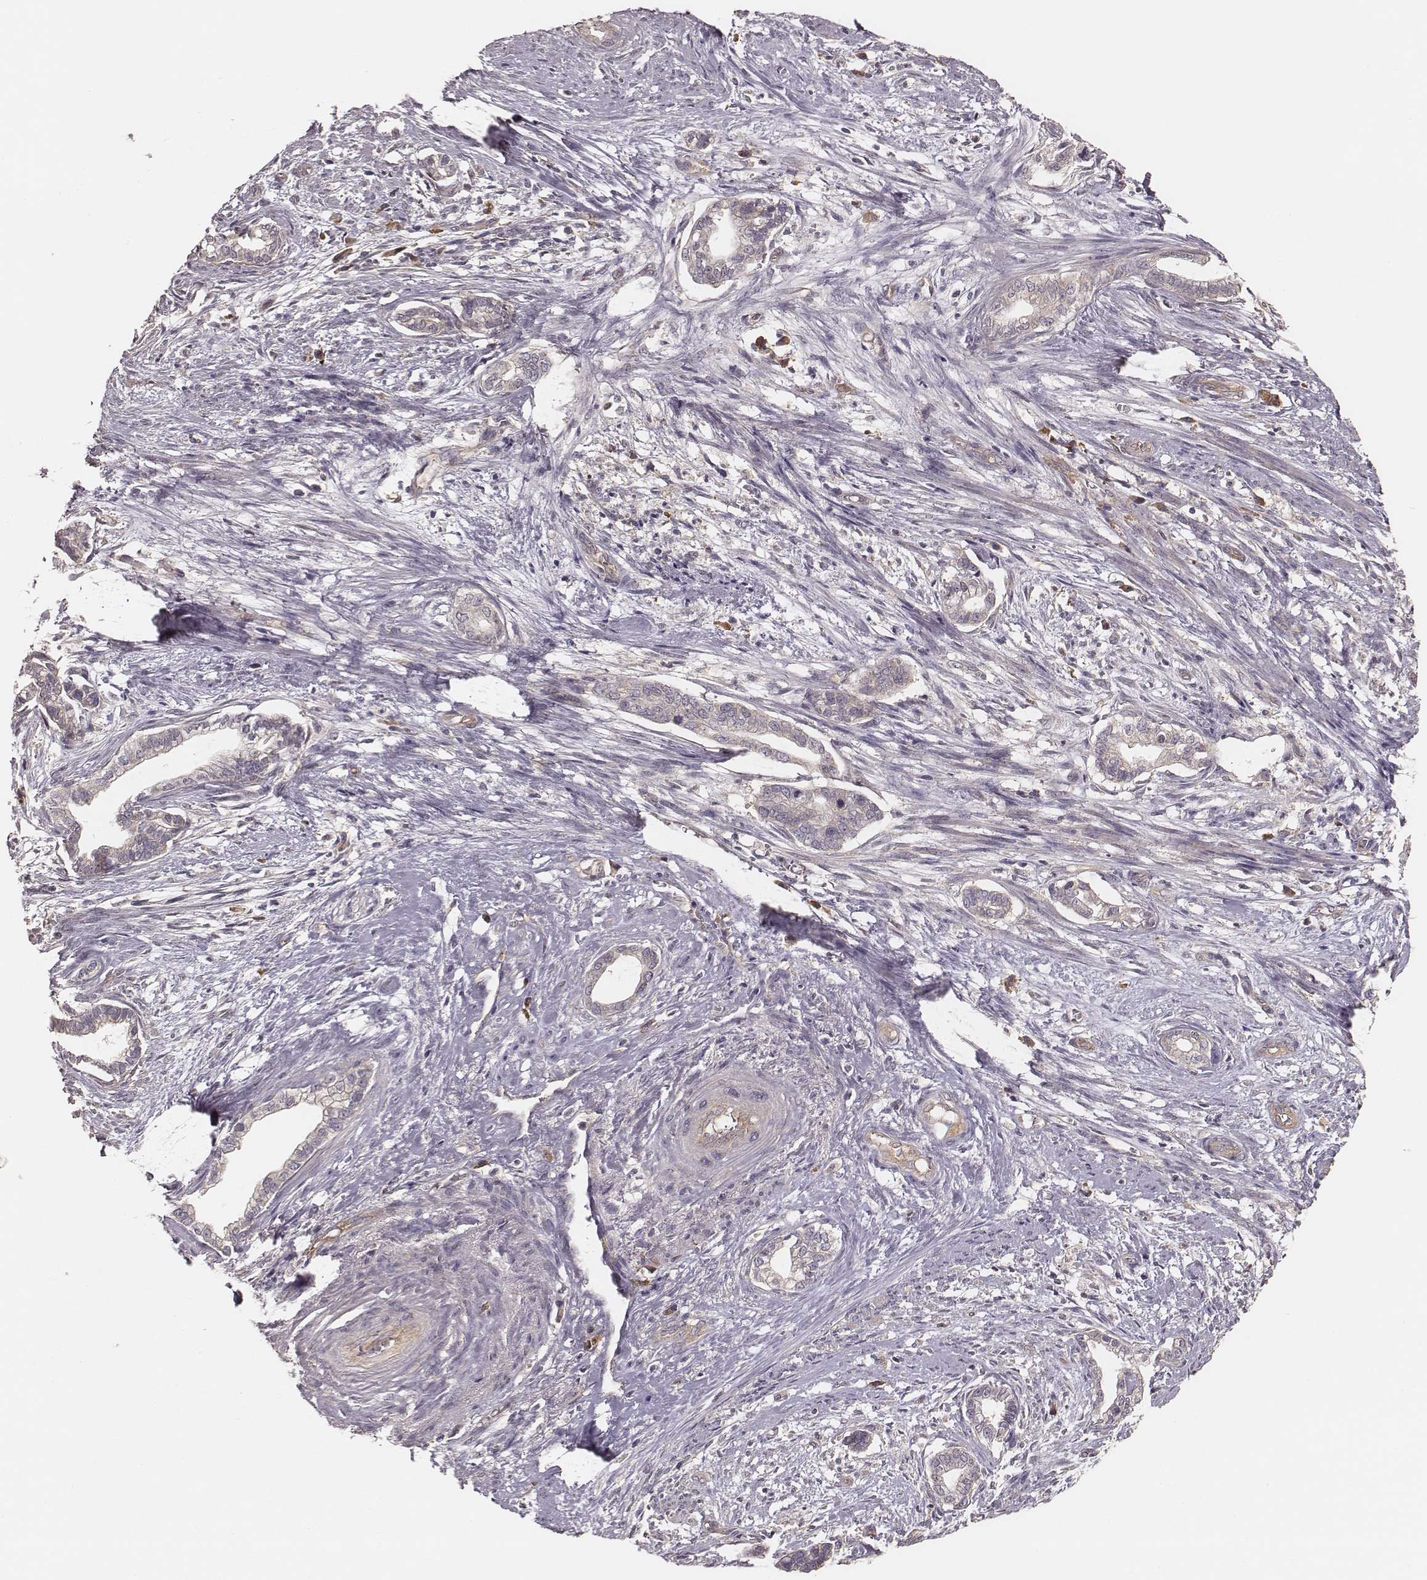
{"staining": {"intensity": "negative", "quantity": "none", "location": "none"}, "tissue": "cervical cancer", "cell_type": "Tumor cells", "image_type": "cancer", "snomed": [{"axis": "morphology", "description": "Adenocarcinoma, NOS"}, {"axis": "topography", "description": "Cervix"}], "caption": "Tumor cells show no significant protein positivity in cervical cancer (adenocarcinoma).", "gene": "CARS1", "patient": {"sex": "female", "age": 62}}